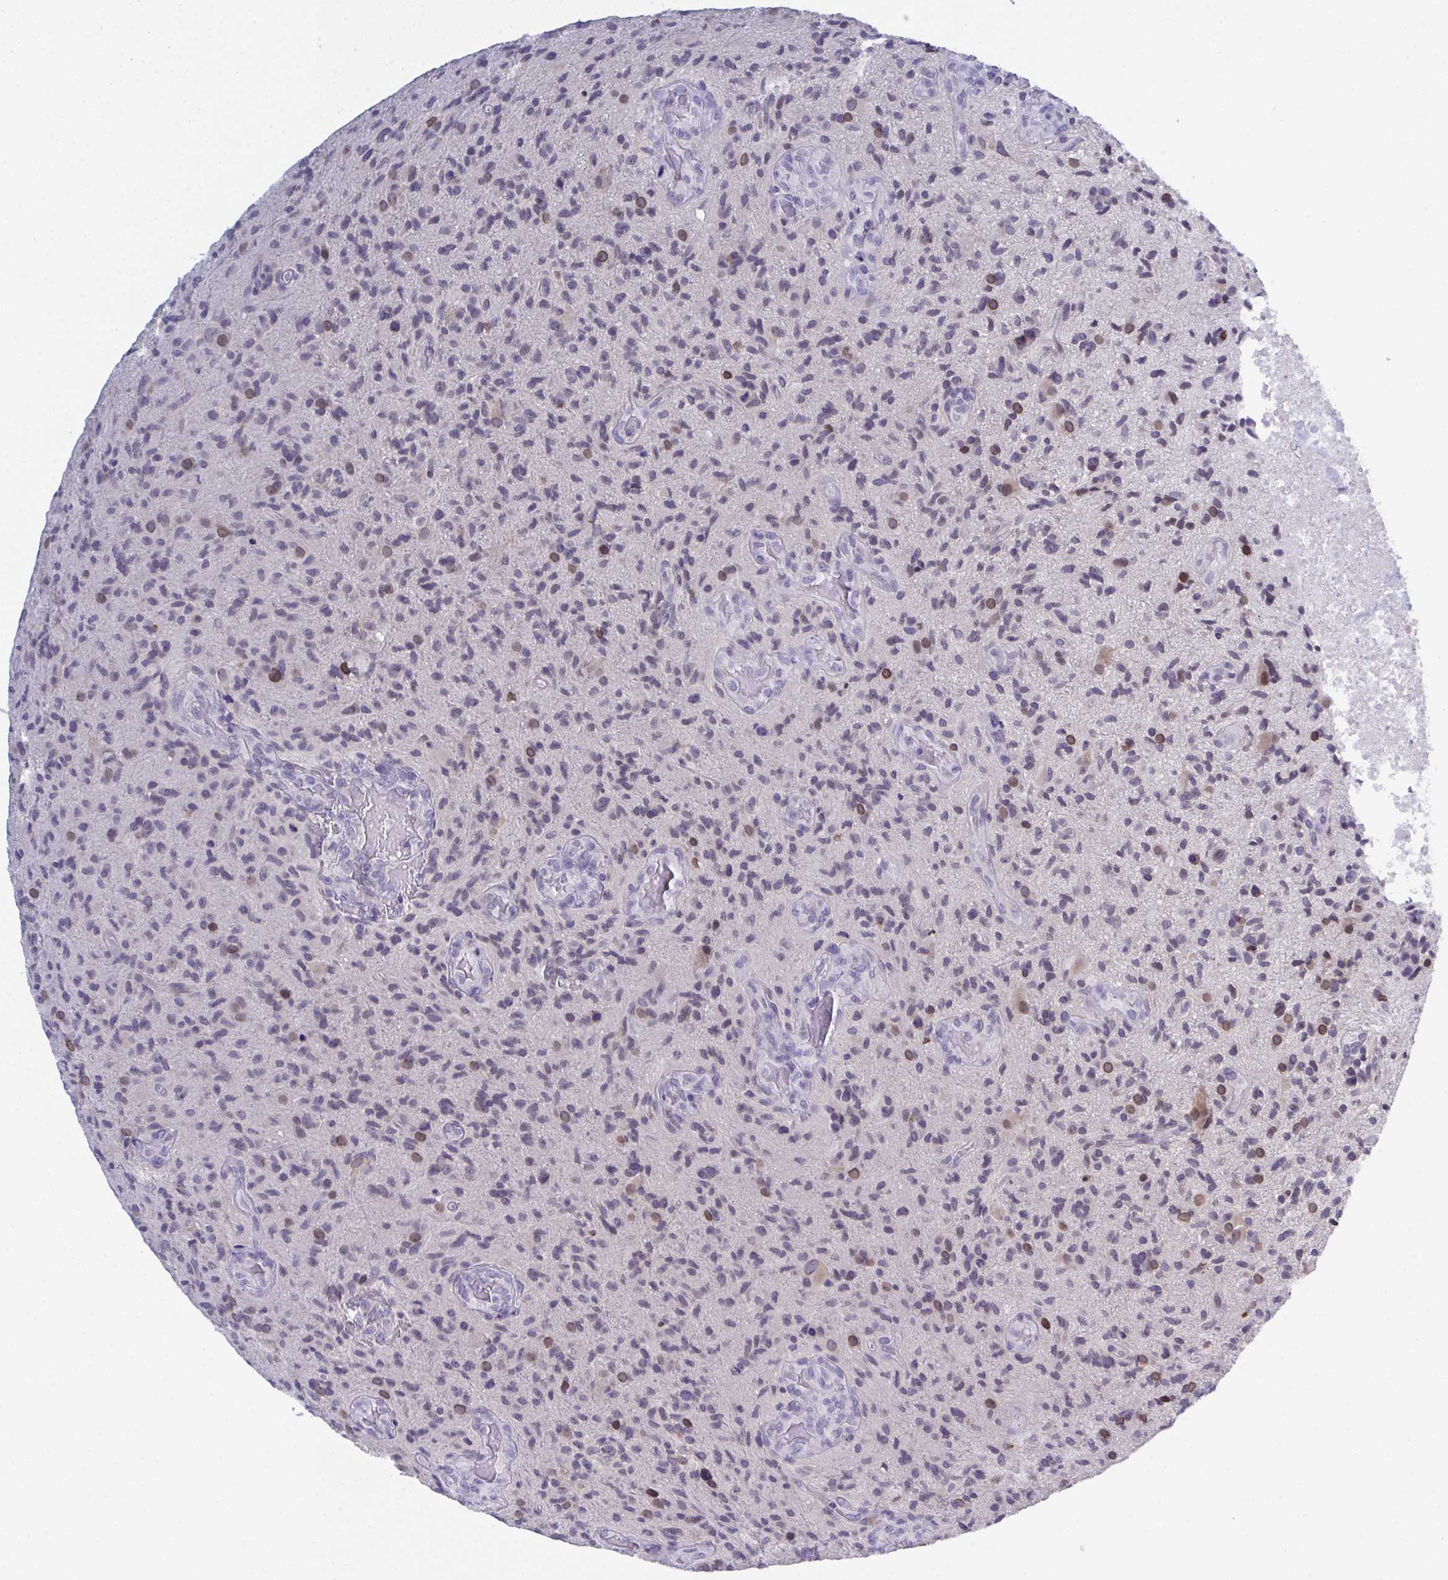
{"staining": {"intensity": "weak", "quantity": "25%-75%", "location": "nuclear"}, "tissue": "glioma", "cell_type": "Tumor cells", "image_type": "cancer", "snomed": [{"axis": "morphology", "description": "Glioma, malignant, High grade"}, {"axis": "topography", "description": "Brain"}], "caption": "High-magnification brightfield microscopy of glioma stained with DAB (3,3'-diaminobenzidine) (brown) and counterstained with hematoxylin (blue). tumor cells exhibit weak nuclear staining is seen in about25%-75% of cells.", "gene": "BMAL2", "patient": {"sex": "male", "age": 55}}